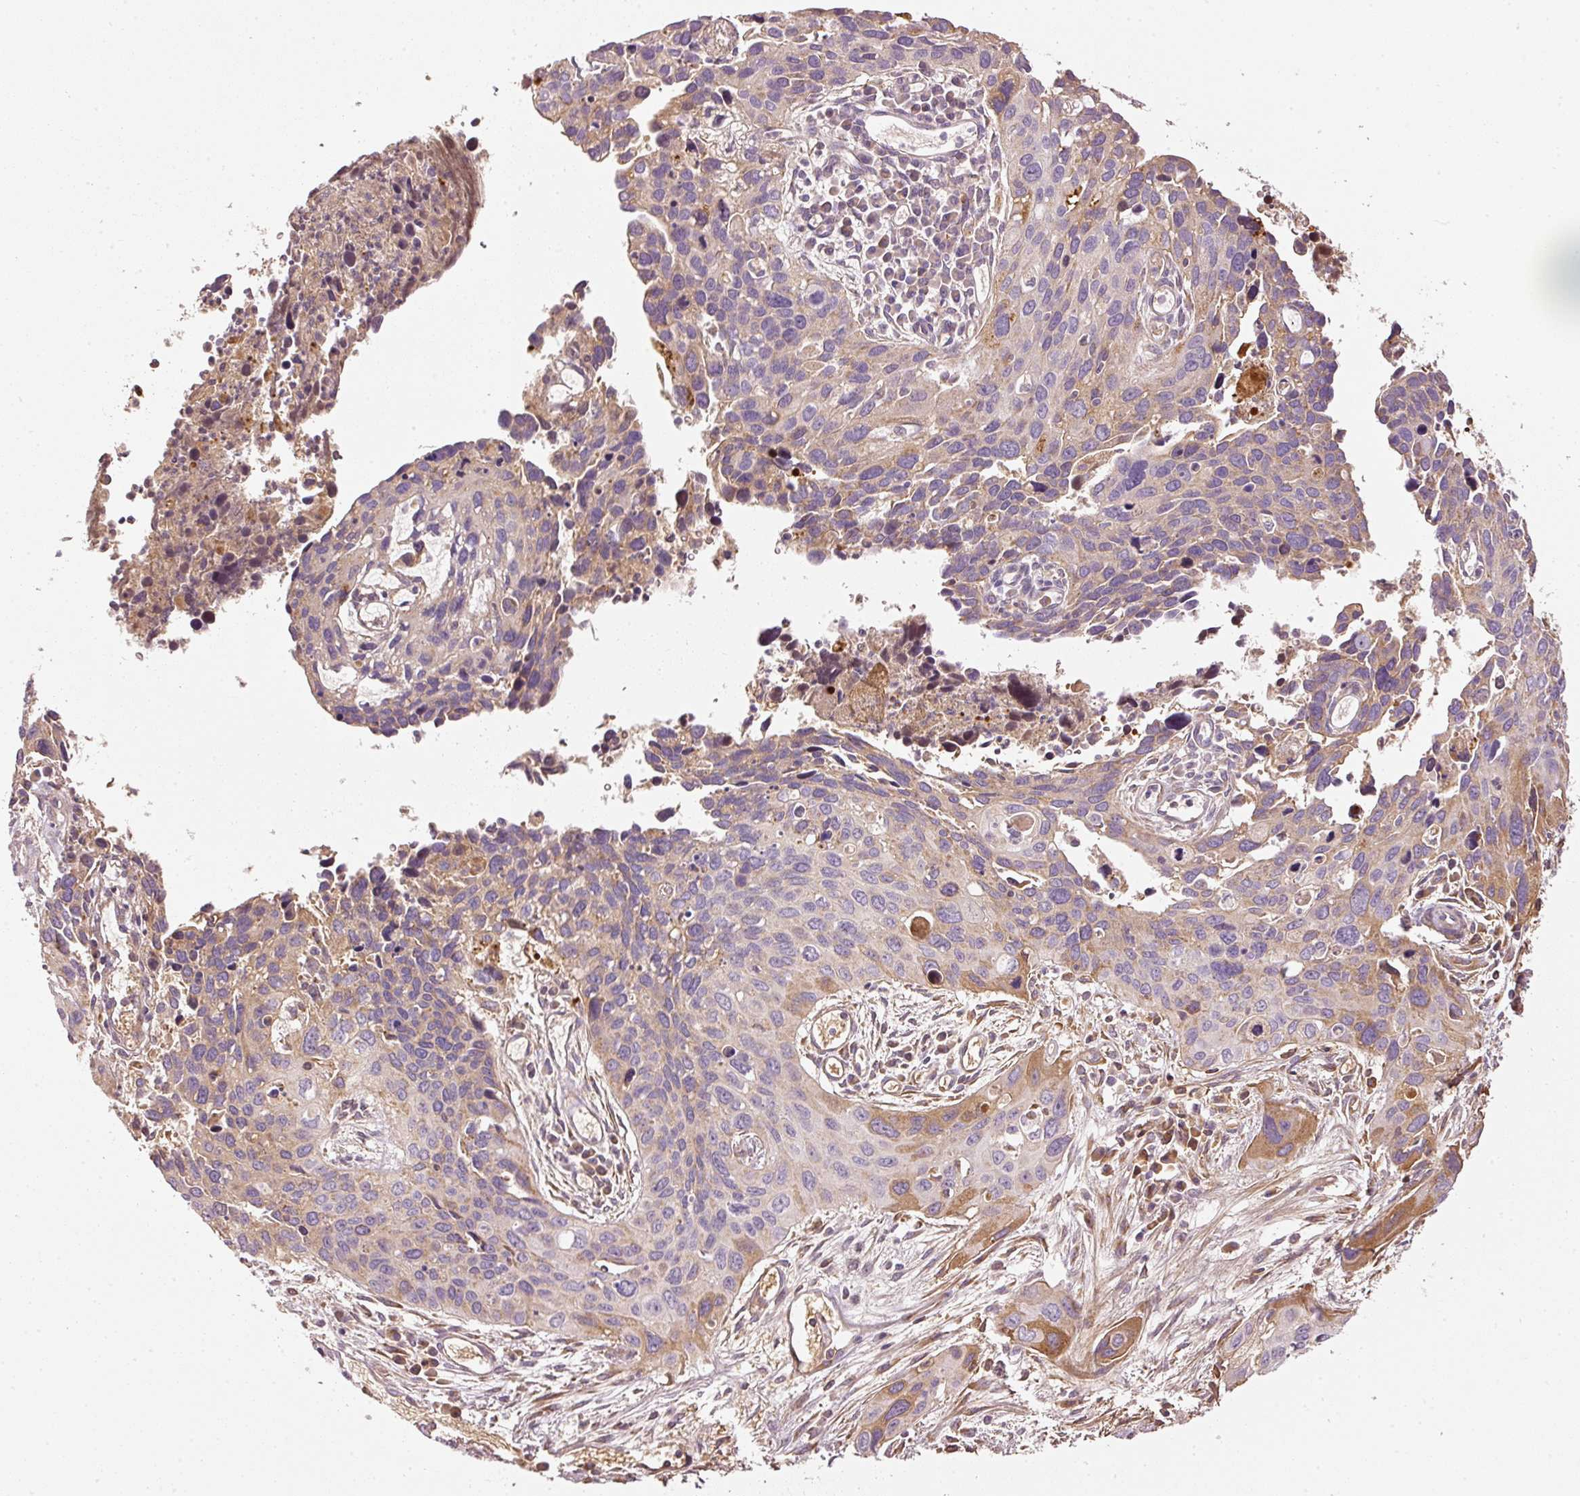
{"staining": {"intensity": "moderate", "quantity": "<25%", "location": "cytoplasmic/membranous"}, "tissue": "cervical cancer", "cell_type": "Tumor cells", "image_type": "cancer", "snomed": [{"axis": "morphology", "description": "Squamous cell carcinoma, NOS"}, {"axis": "topography", "description": "Cervix"}], "caption": "Immunohistochemical staining of human squamous cell carcinoma (cervical) shows low levels of moderate cytoplasmic/membranous positivity in approximately <25% of tumor cells. Immunohistochemistry (ihc) stains the protein of interest in brown and the nuclei are stained blue.", "gene": "SERPING1", "patient": {"sex": "female", "age": 55}}